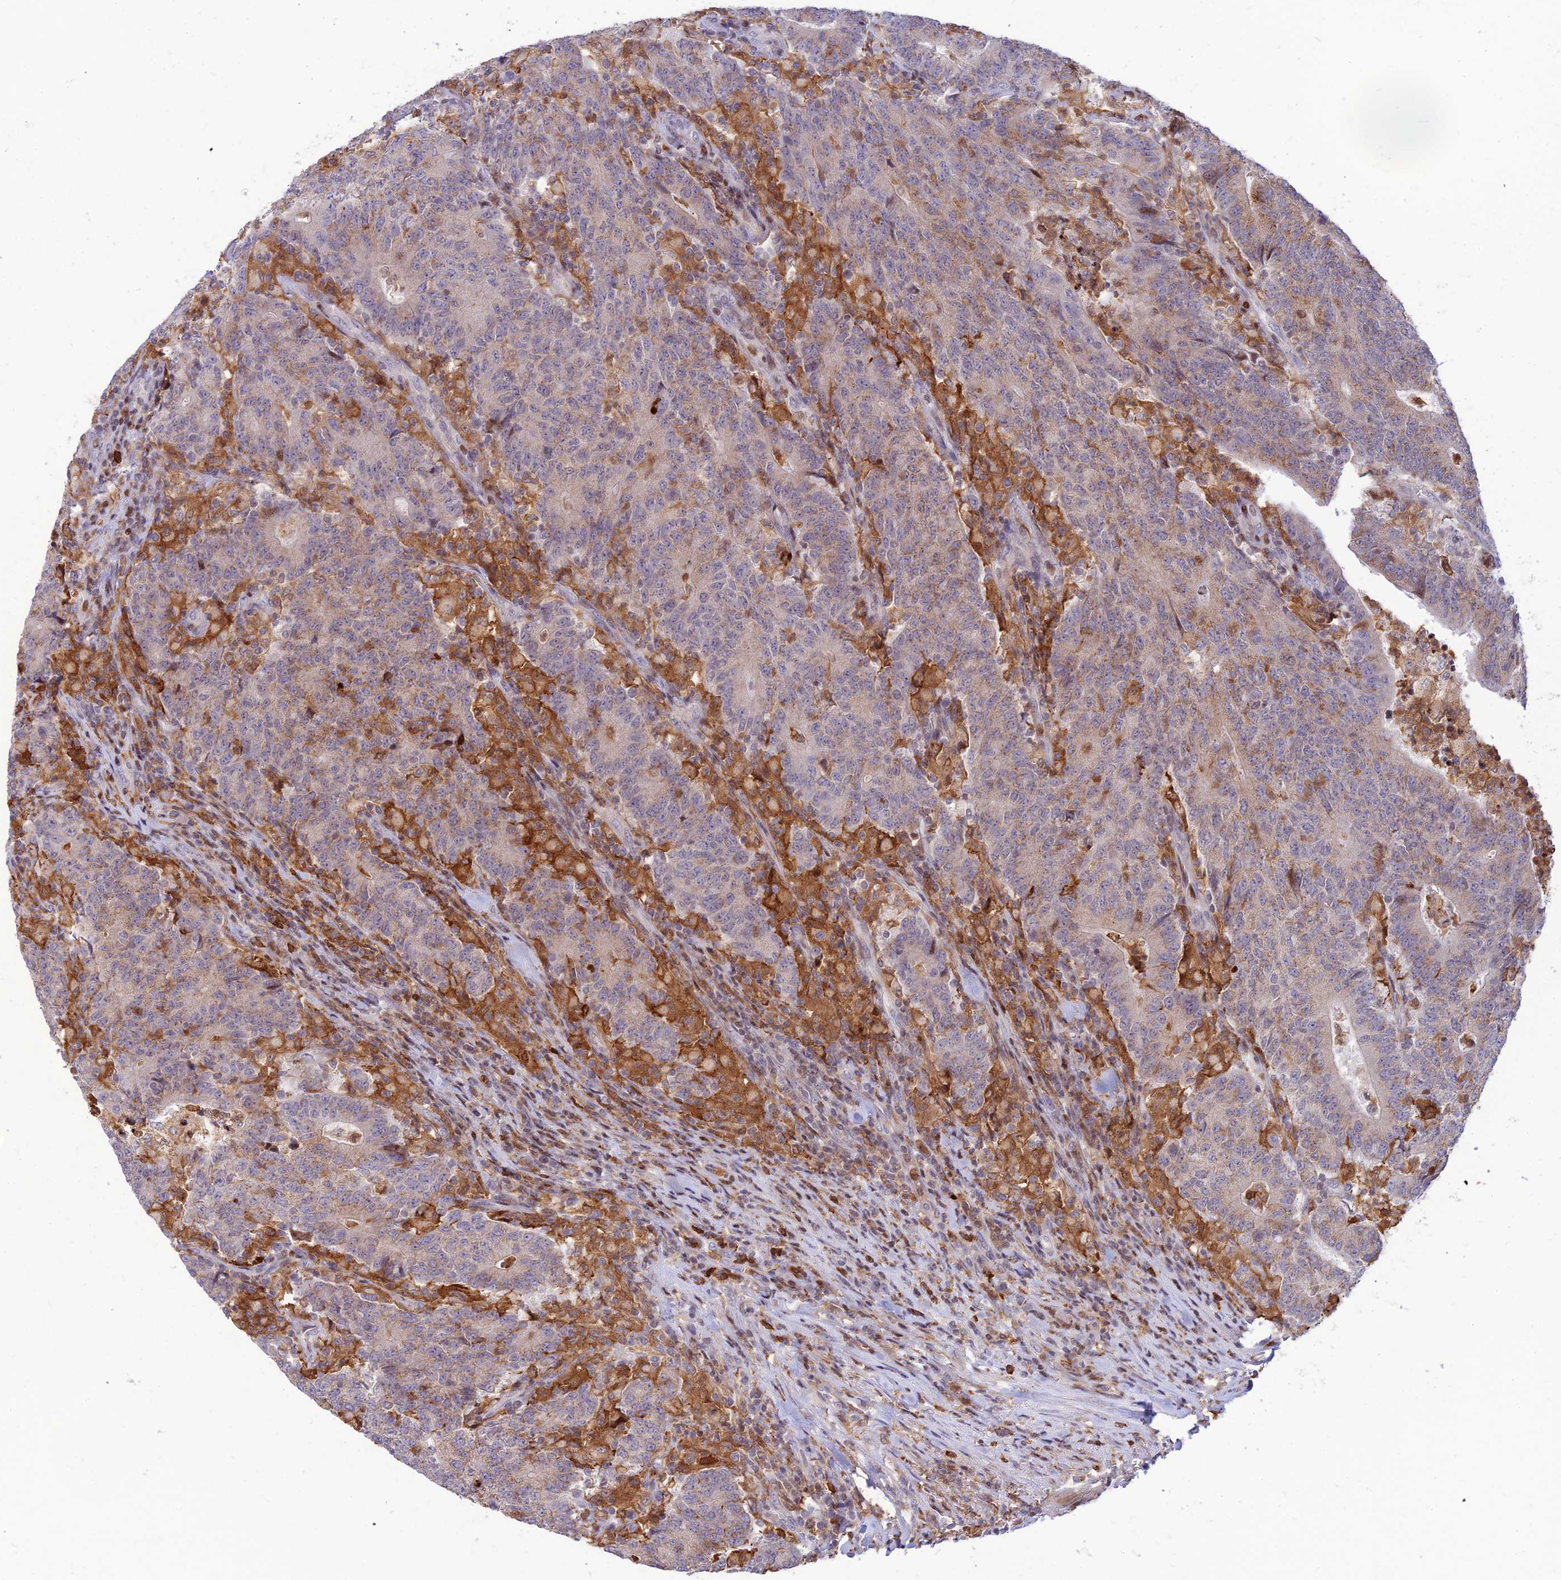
{"staining": {"intensity": "weak", "quantity": "25%-75%", "location": "cytoplasmic/membranous"}, "tissue": "colorectal cancer", "cell_type": "Tumor cells", "image_type": "cancer", "snomed": [{"axis": "morphology", "description": "Adenocarcinoma, NOS"}, {"axis": "topography", "description": "Colon"}], "caption": "The image shows immunohistochemical staining of adenocarcinoma (colorectal). There is weak cytoplasmic/membranous positivity is seen in about 25%-75% of tumor cells.", "gene": "FAM186B", "patient": {"sex": "female", "age": 75}}